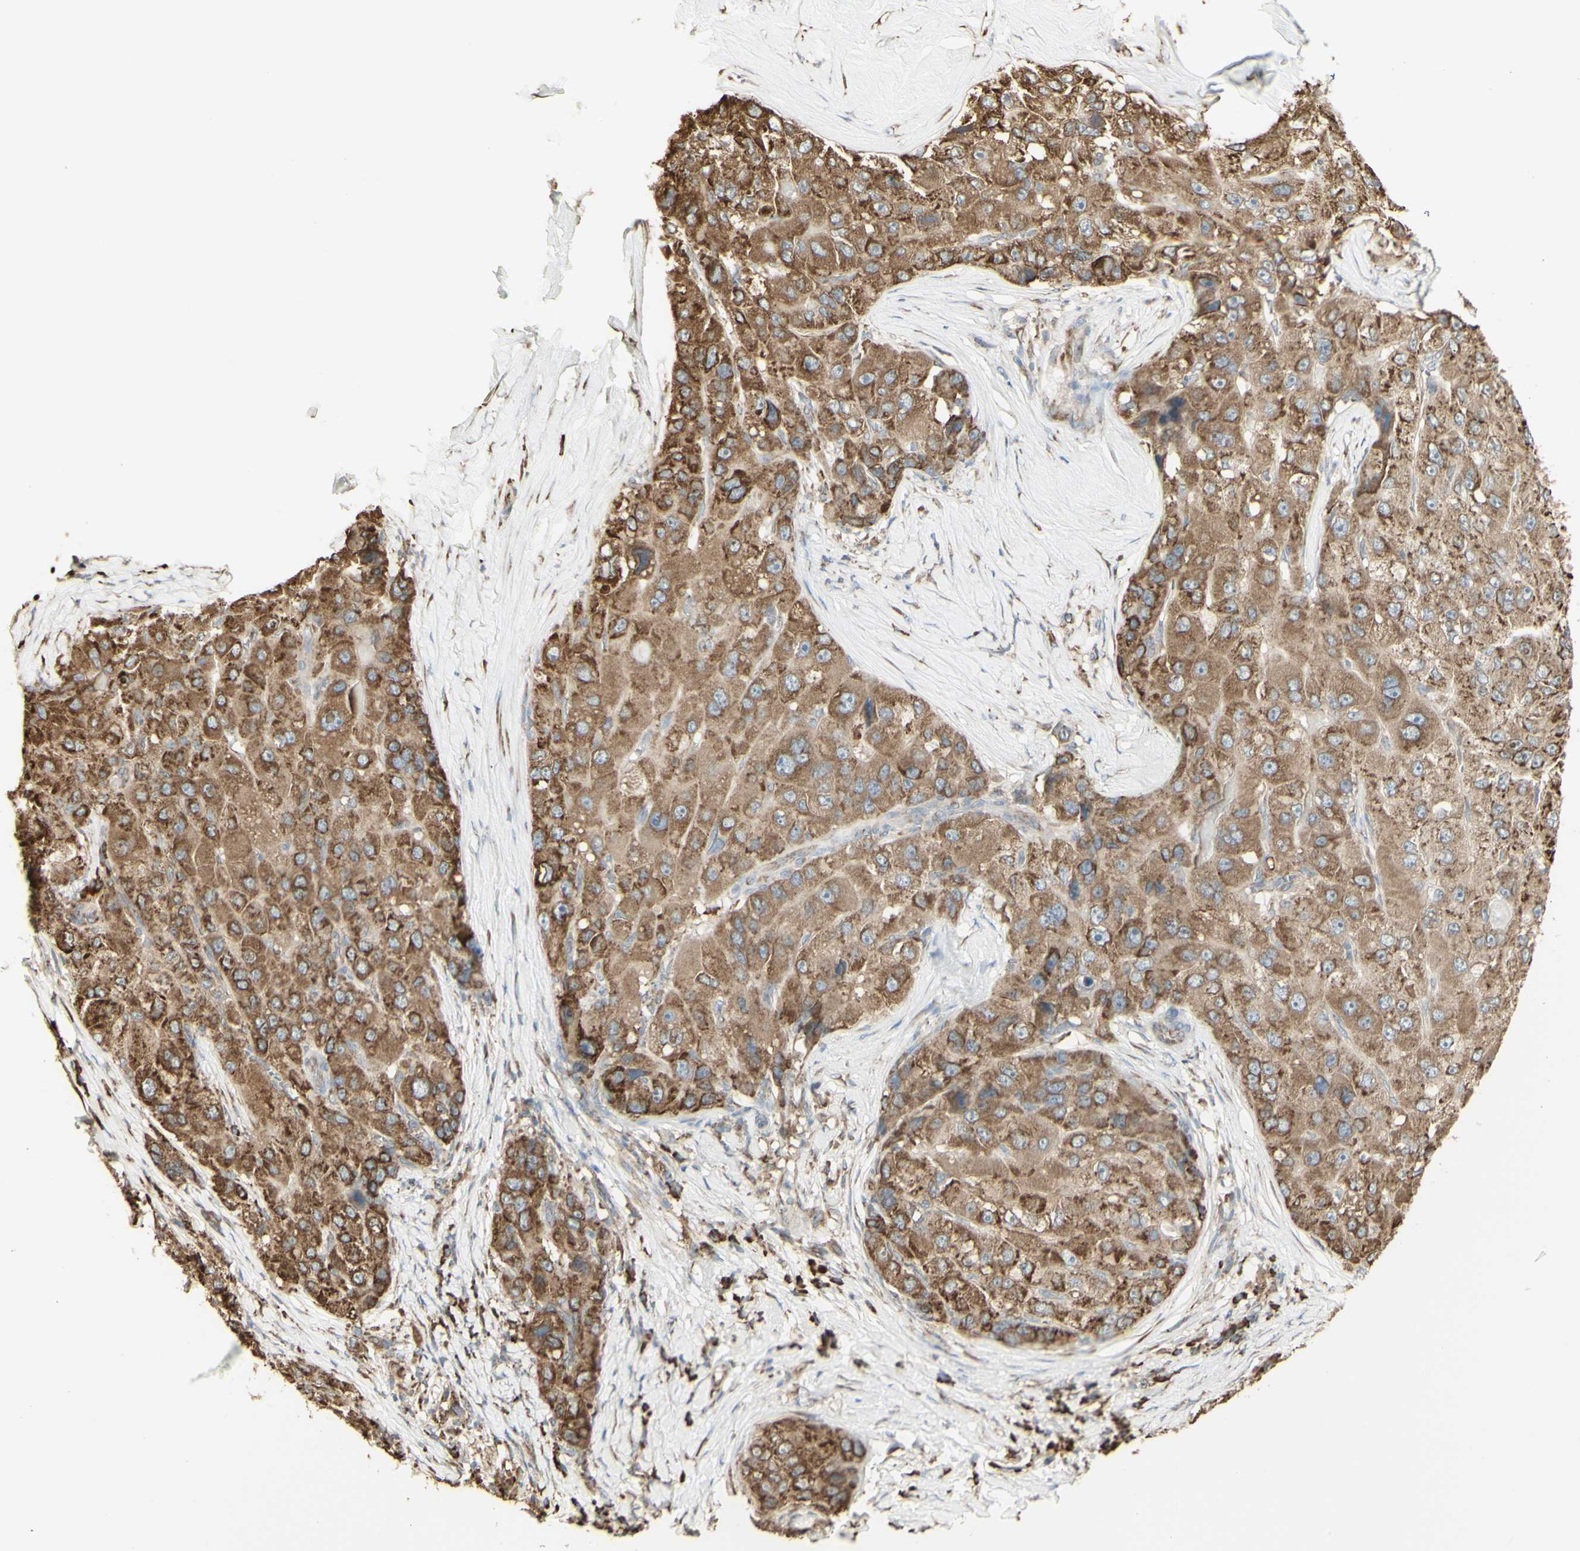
{"staining": {"intensity": "moderate", "quantity": ">75%", "location": "cytoplasmic/membranous"}, "tissue": "liver cancer", "cell_type": "Tumor cells", "image_type": "cancer", "snomed": [{"axis": "morphology", "description": "Carcinoma, Hepatocellular, NOS"}, {"axis": "topography", "description": "Liver"}], "caption": "Immunohistochemical staining of human hepatocellular carcinoma (liver) reveals moderate cytoplasmic/membranous protein positivity in approximately >75% of tumor cells.", "gene": "EEF1B2", "patient": {"sex": "male", "age": 80}}